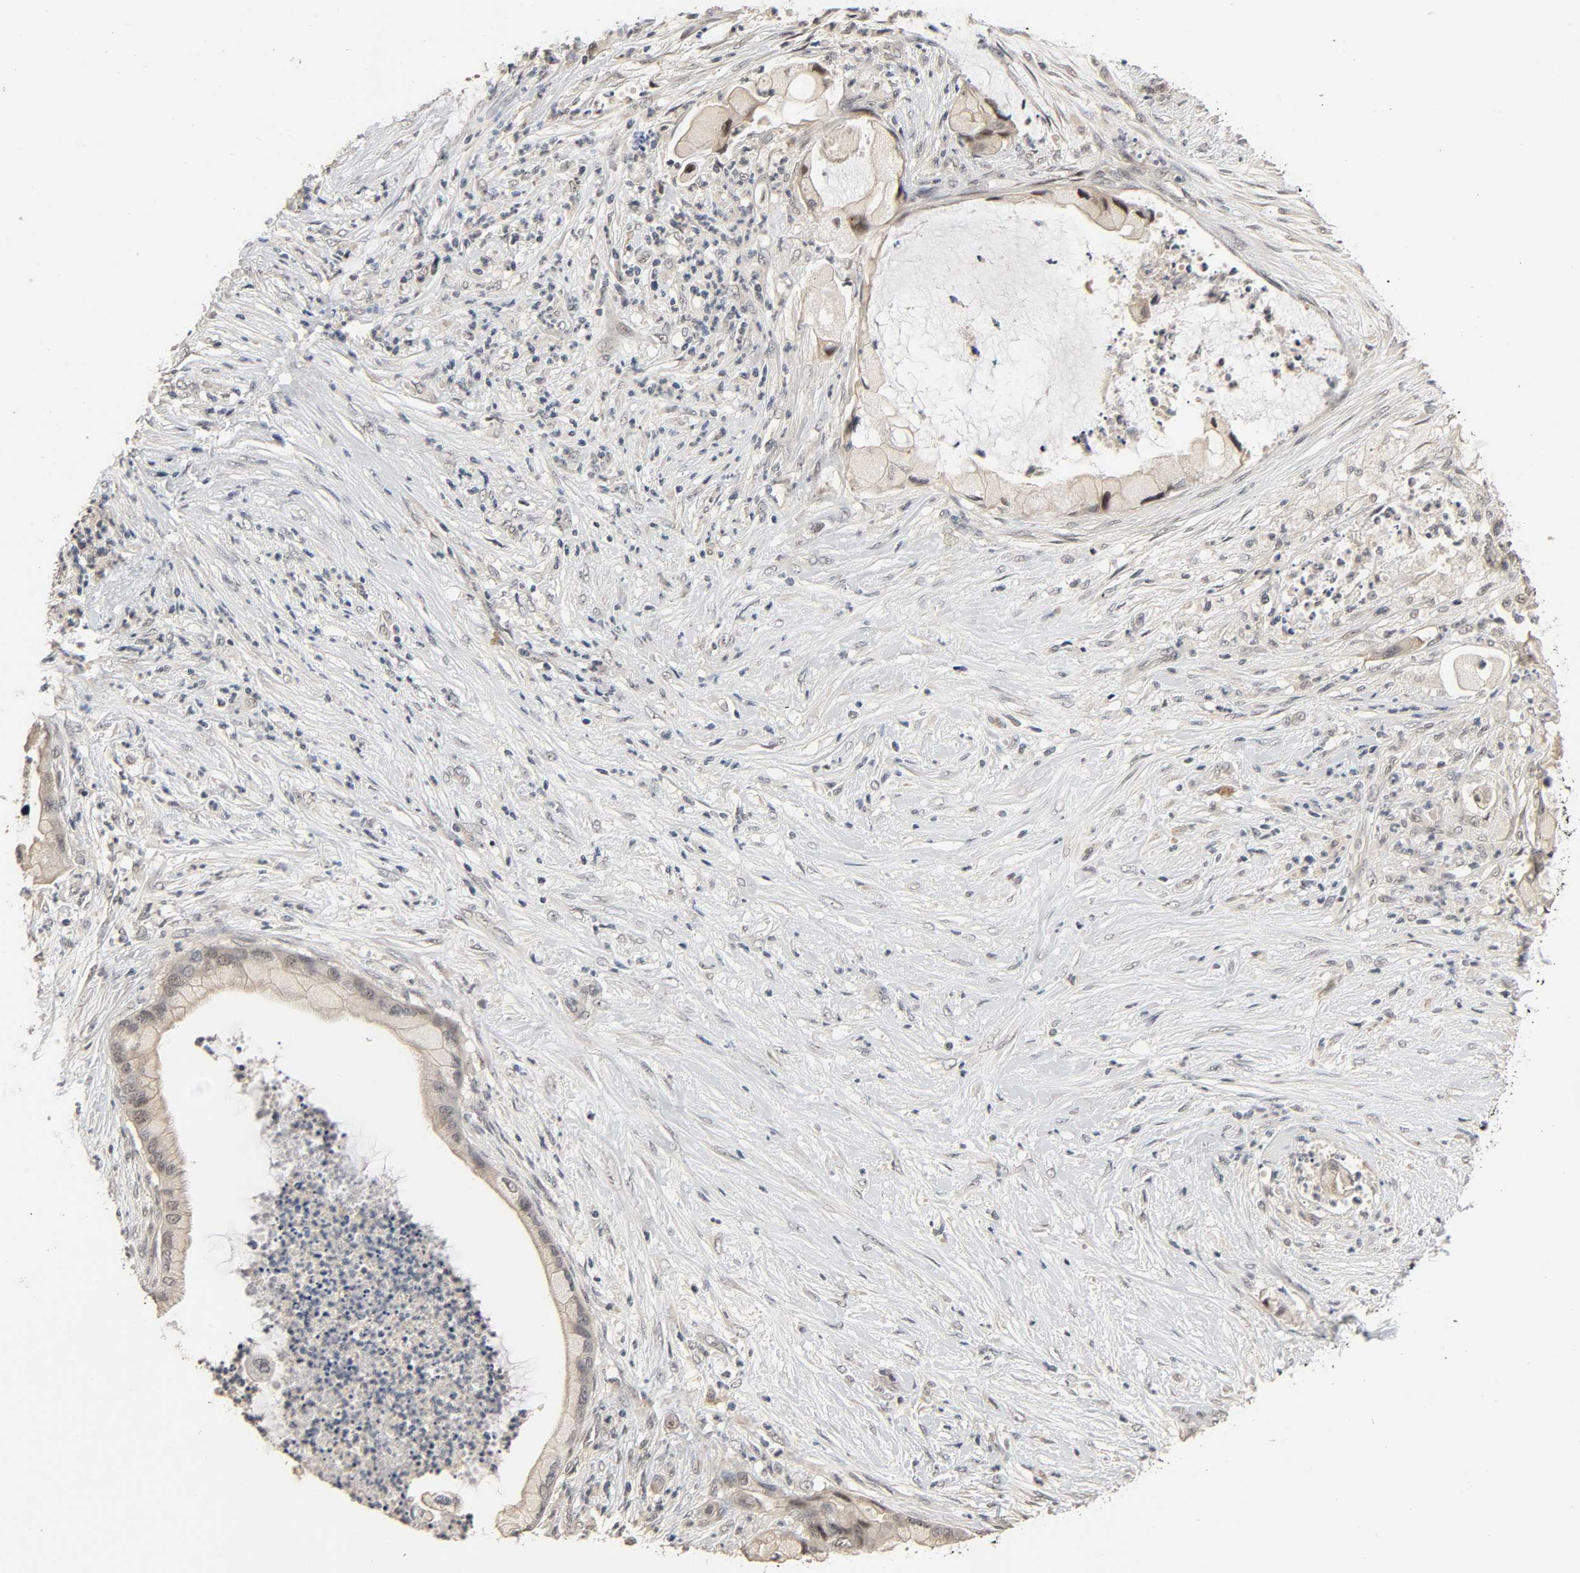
{"staining": {"intensity": "negative", "quantity": "none", "location": "none"}, "tissue": "pancreatic cancer", "cell_type": "Tumor cells", "image_type": "cancer", "snomed": [{"axis": "morphology", "description": "Adenocarcinoma, NOS"}, {"axis": "topography", "description": "Pancreas"}], "caption": "A high-resolution micrograph shows immunohistochemistry staining of pancreatic cancer (adenocarcinoma), which exhibits no significant expression in tumor cells.", "gene": "MAGEA8", "patient": {"sex": "female", "age": 59}}